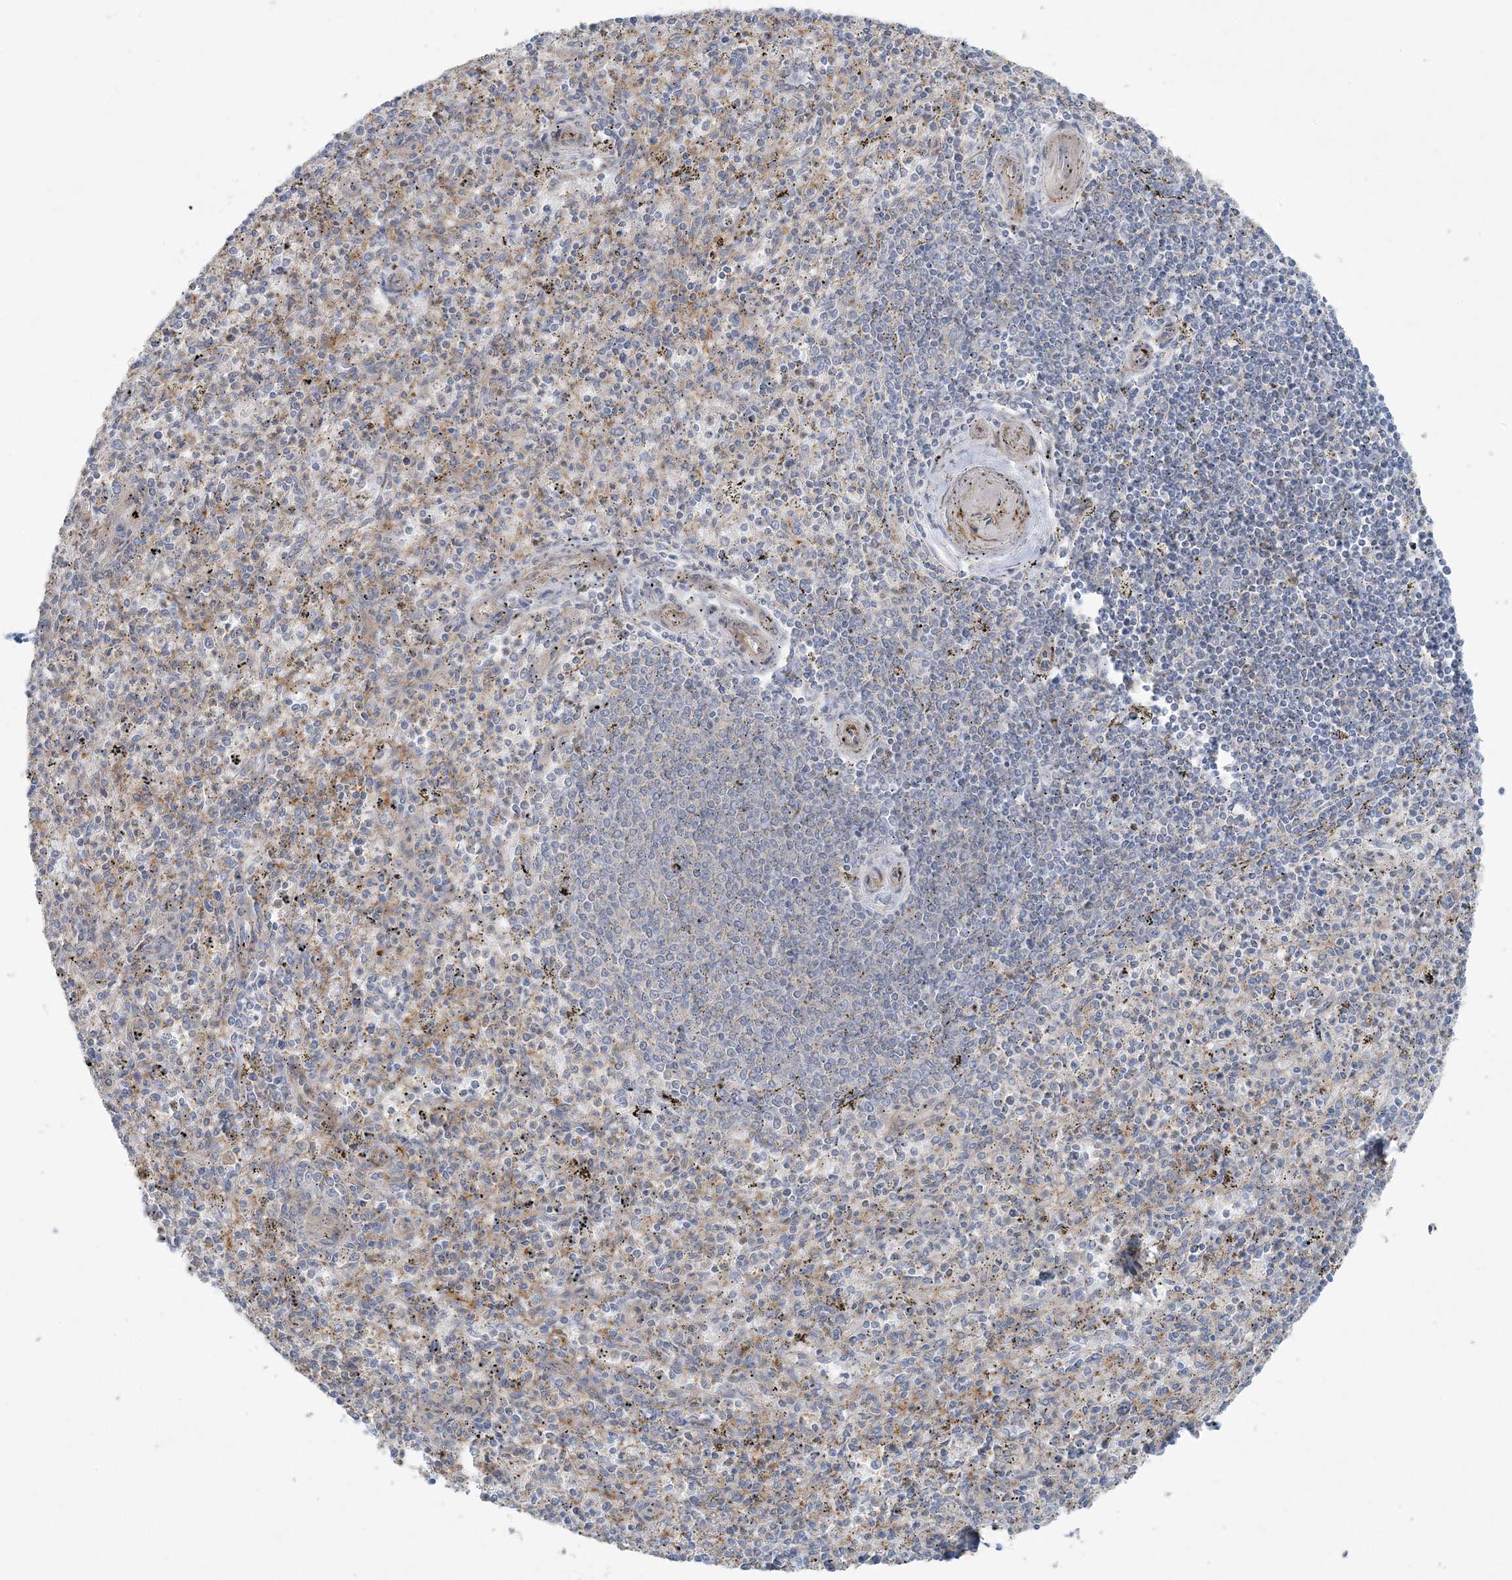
{"staining": {"intensity": "moderate", "quantity": "<25%", "location": "cytoplasmic/membranous"}, "tissue": "spleen", "cell_type": "Cells in red pulp", "image_type": "normal", "snomed": [{"axis": "morphology", "description": "Normal tissue, NOS"}, {"axis": "topography", "description": "Spleen"}], "caption": "IHC of benign spleen displays low levels of moderate cytoplasmic/membranous positivity in about <25% of cells in red pulp.", "gene": "PIK3R4", "patient": {"sex": "male", "age": 72}}